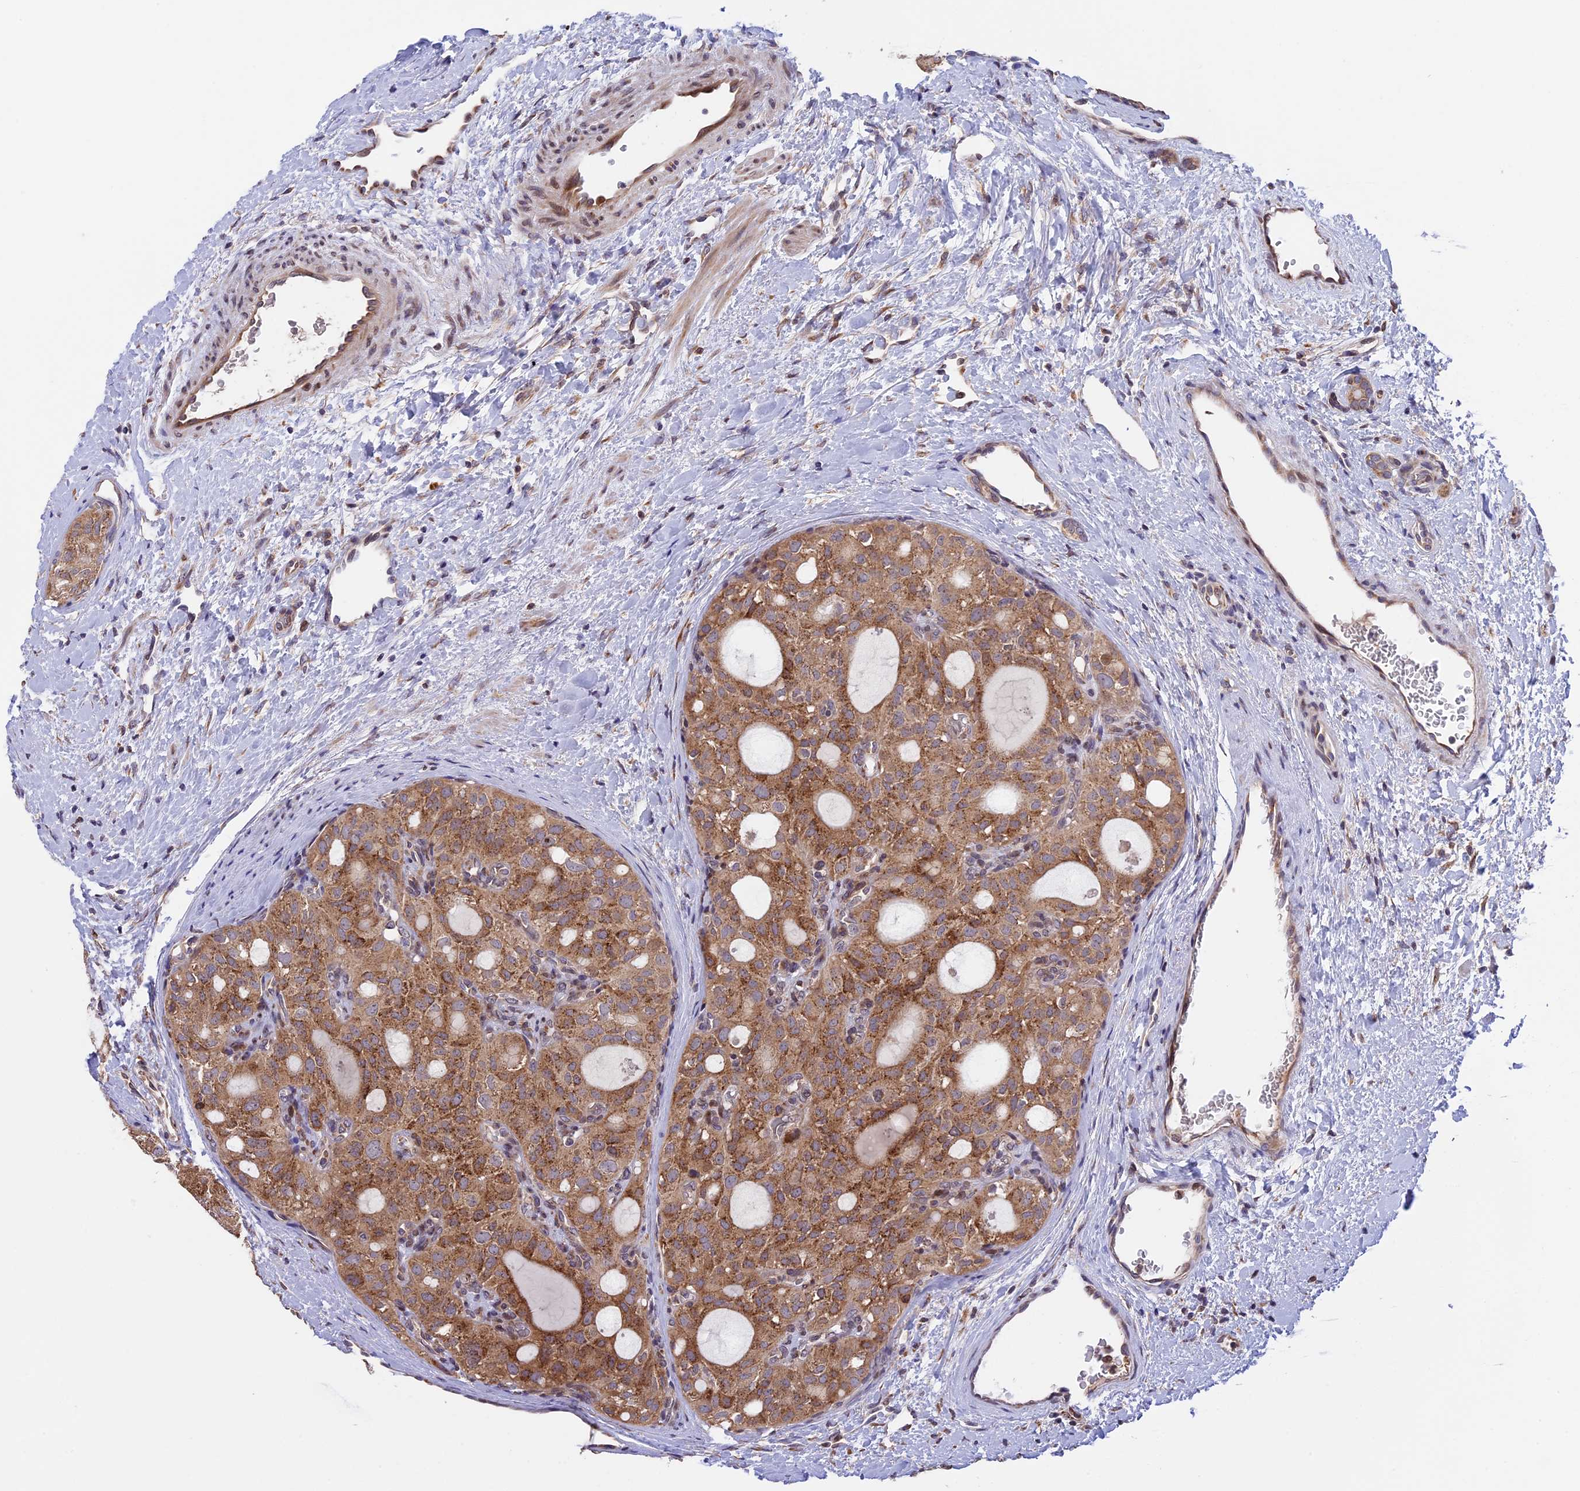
{"staining": {"intensity": "moderate", "quantity": ">75%", "location": "cytoplasmic/membranous"}, "tissue": "thyroid cancer", "cell_type": "Tumor cells", "image_type": "cancer", "snomed": [{"axis": "morphology", "description": "Follicular adenoma carcinoma, NOS"}, {"axis": "topography", "description": "Thyroid gland"}], "caption": "This photomicrograph reveals thyroid follicular adenoma carcinoma stained with immunohistochemistry to label a protein in brown. The cytoplasmic/membranous of tumor cells show moderate positivity for the protein. Nuclei are counter-stained blue.", "gene": "DMRTA2", "patient": {"sex": "male", "age": 75}}